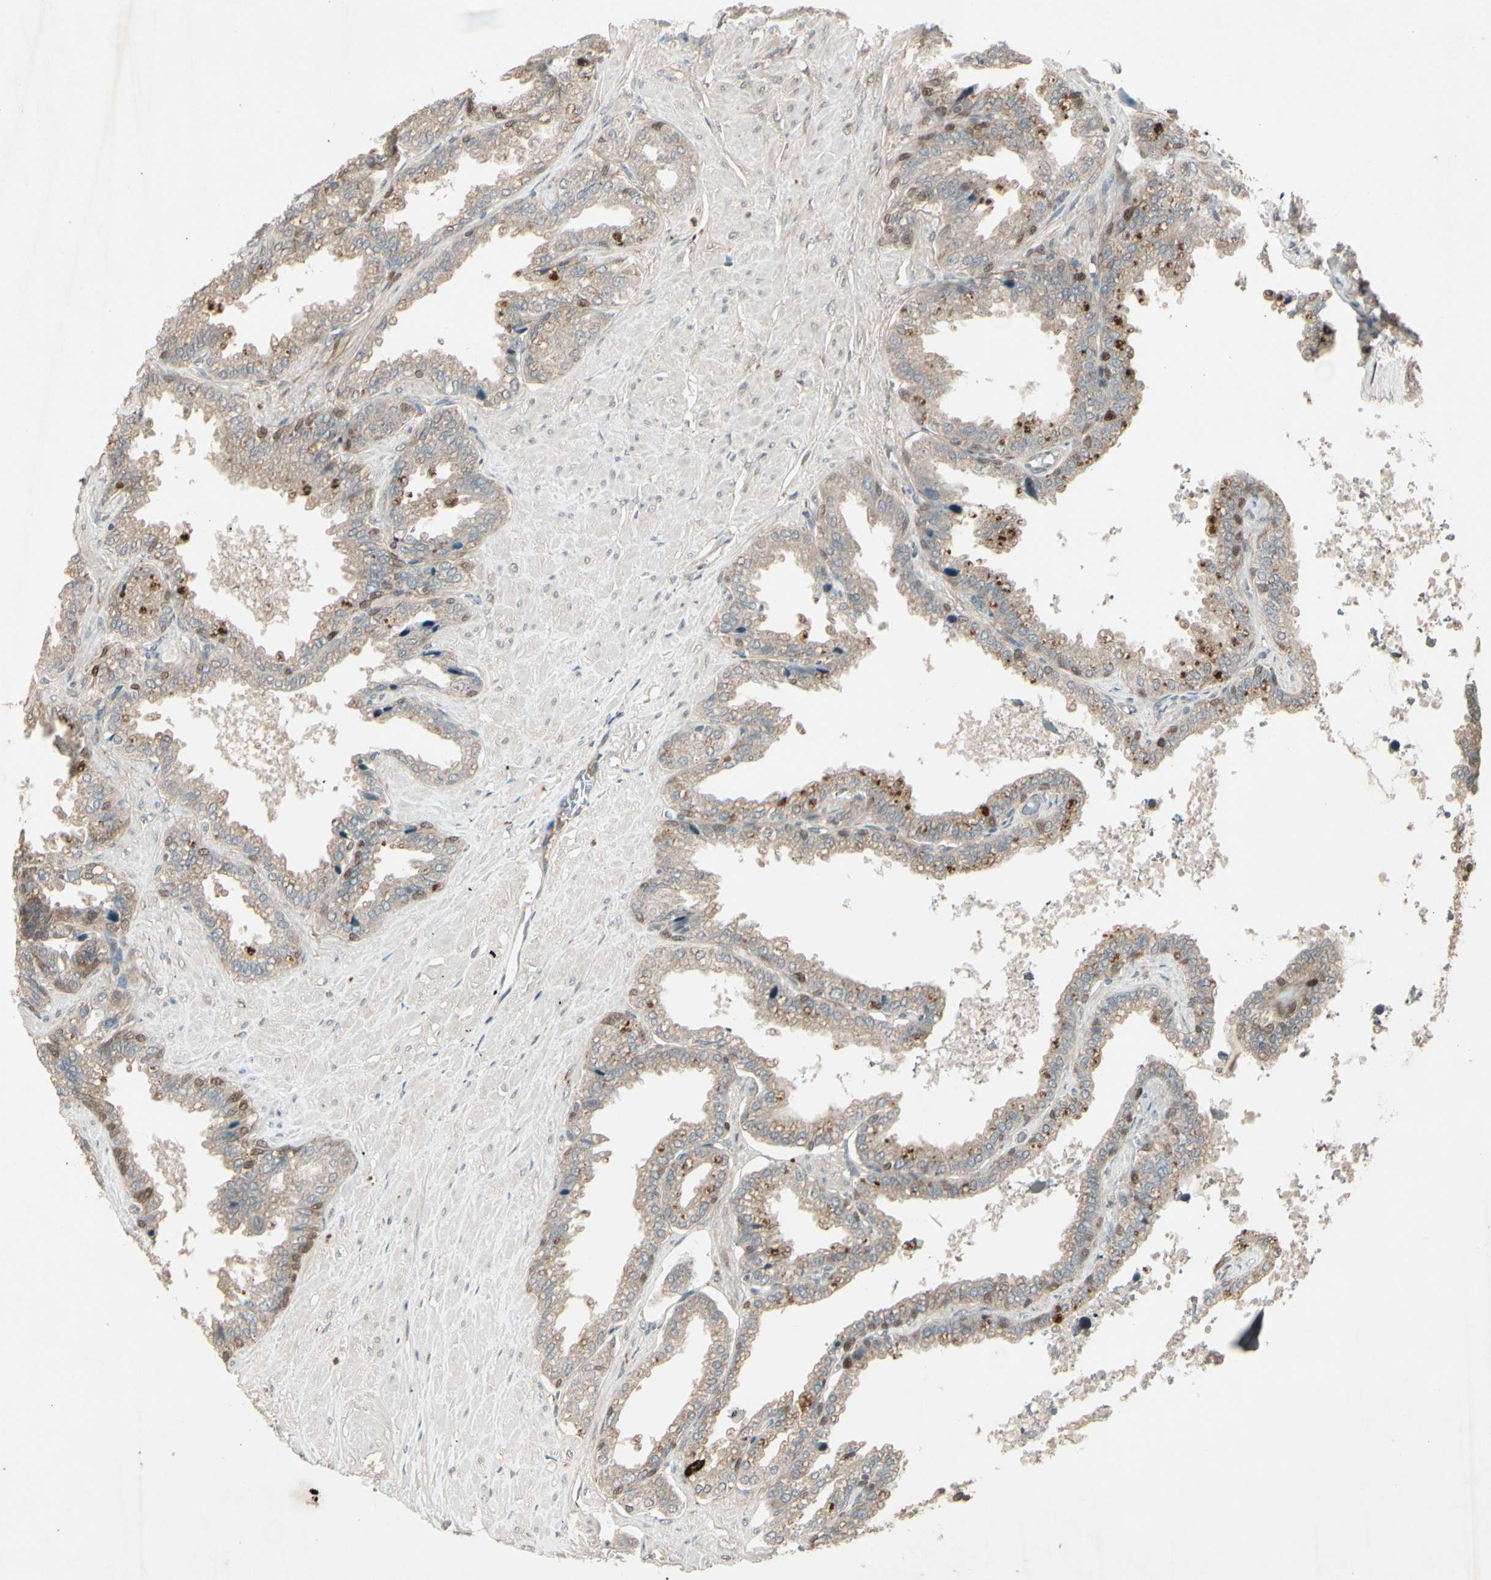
{"staining": {"intensity": "strong", "quantity": "<25%", "location": "cytoplasmic/membranous,nuclear"}, "tissue": "seminal vesicle", "cell_type": "Glandular cells", "image_type": "normal", "snomed": [{"axis": "morphology", "description": "Normal tissue, NOS"}, {"axis": "topography", "description": "Seminal veicle"}], "caption": "Immunohistochemical staining of unremarkable human seminal vesicle exhibits strong cytoplasmic/membranous,nuclear protein positivity in about <25% of glandular cells.", "gene": "FHDC1", "patient": {"sex": "male", "age": 46}}